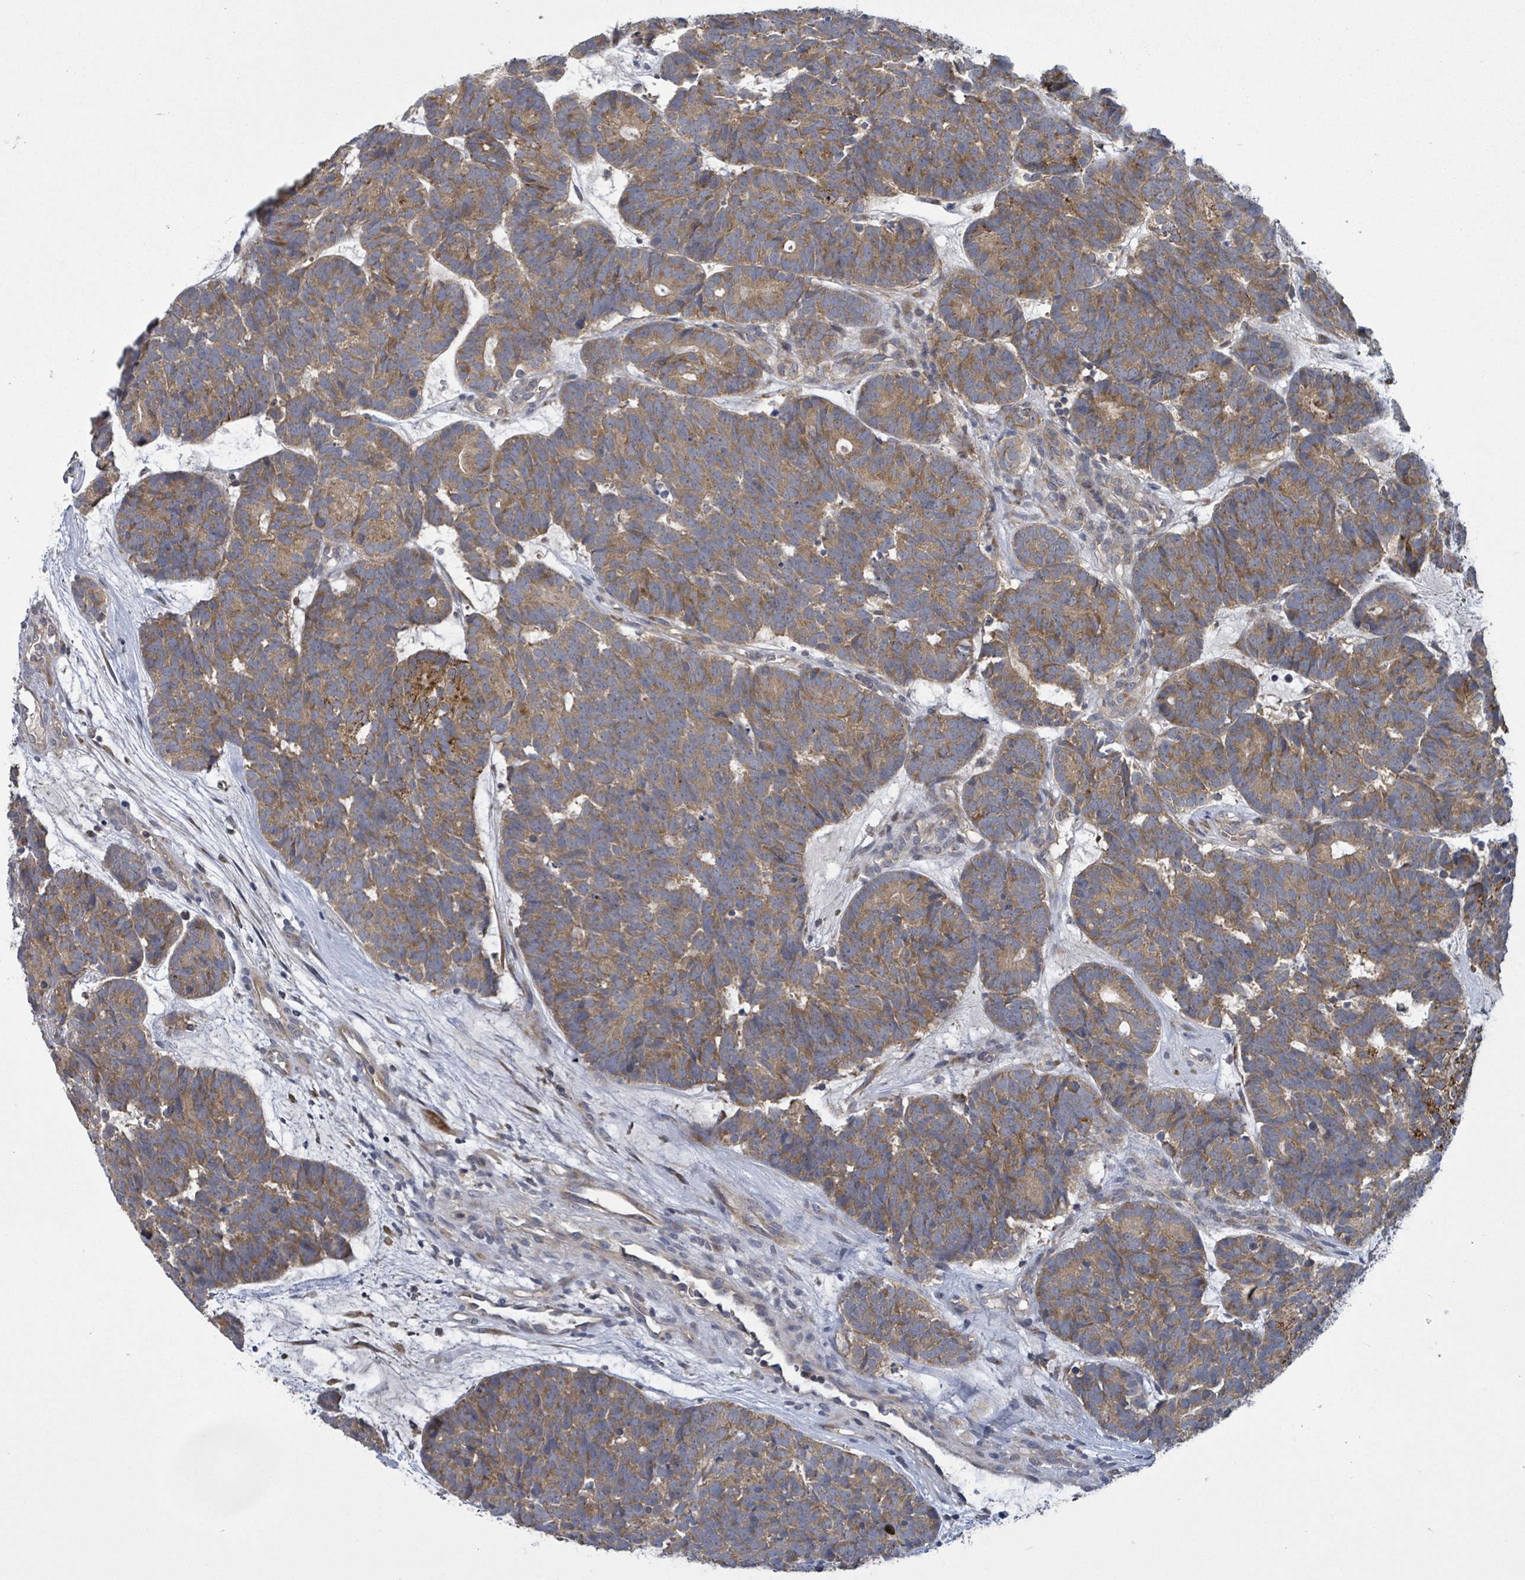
{"staining": {"intensity": "moderate", "quantity": ">75%", "location": "cytoplasmic/membranous"}, "tissue": "head and neck cancer", "cell_type": "Tumor cells", "image_type": "cancer", "snomed": [{"axis": "morphology", "description": "Adenocarcinoma, NOS"}, {"axis": "topography", "description": "Head-Neck"}], "caption": "There is medium levels of moderate cytoplasmic/membranous expression in tumor cells of head and neck cancer, as demonstrated by immunohistochemical staining (brown color).", "gene": "SERPINE3", "patient": {"sex": "female", "age": 81}}